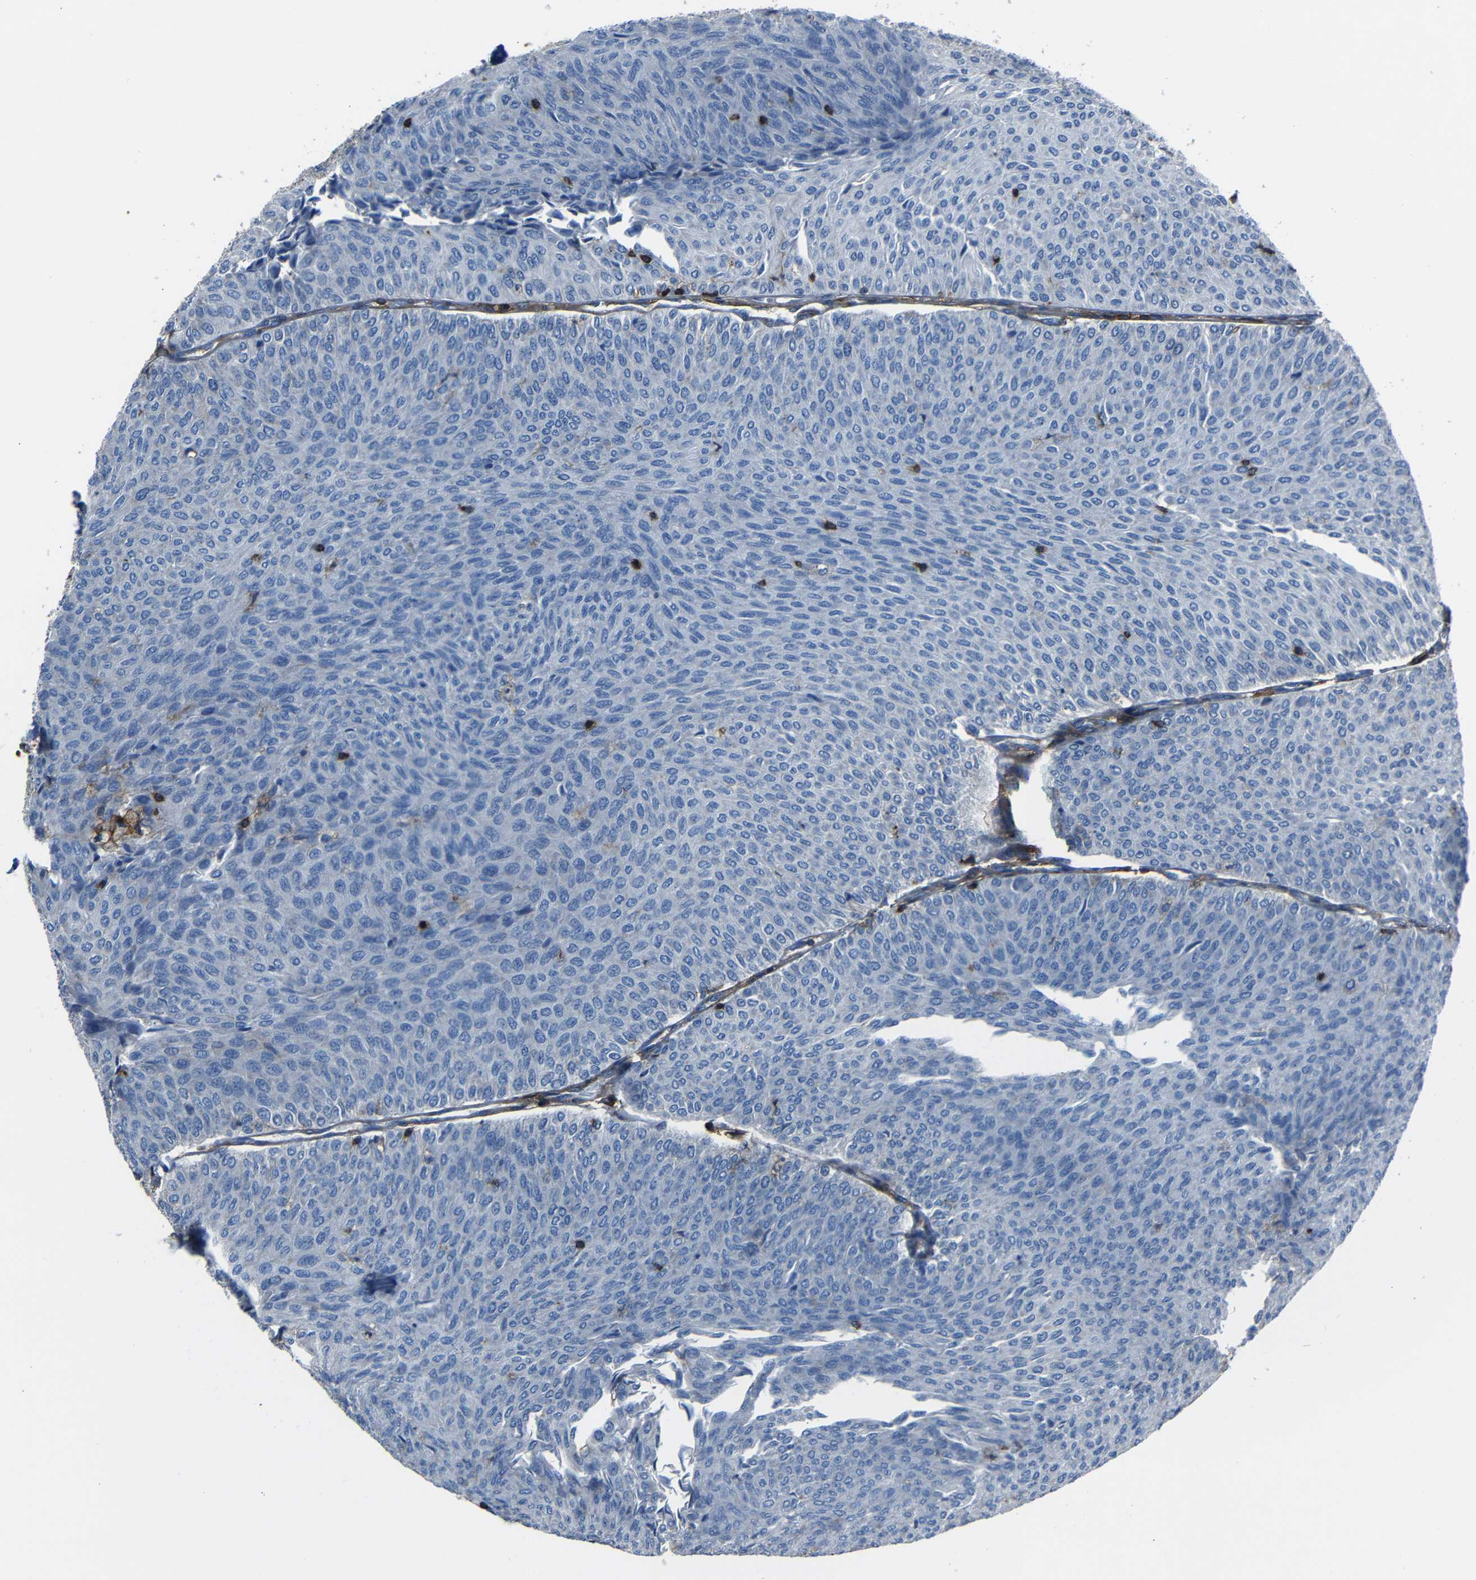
{"staining": {"intensity": "negative", "quantity": "none", "location": "none"}, "tissue": "urothelial cancer", "cell_type": "Tumor cells", "image_type": "cancer", "snomed": [{"axis": "morphology", "description": "Urothelial carcinoma, Low grade"}, {"axis": "topography", "description": "Urinary bladder"}], "caption": "Tumor cells are negative for protein expression in human urothelial cancer.", "gene": "ADGRE5", "patient": {"sex": "male", "age": 78}}